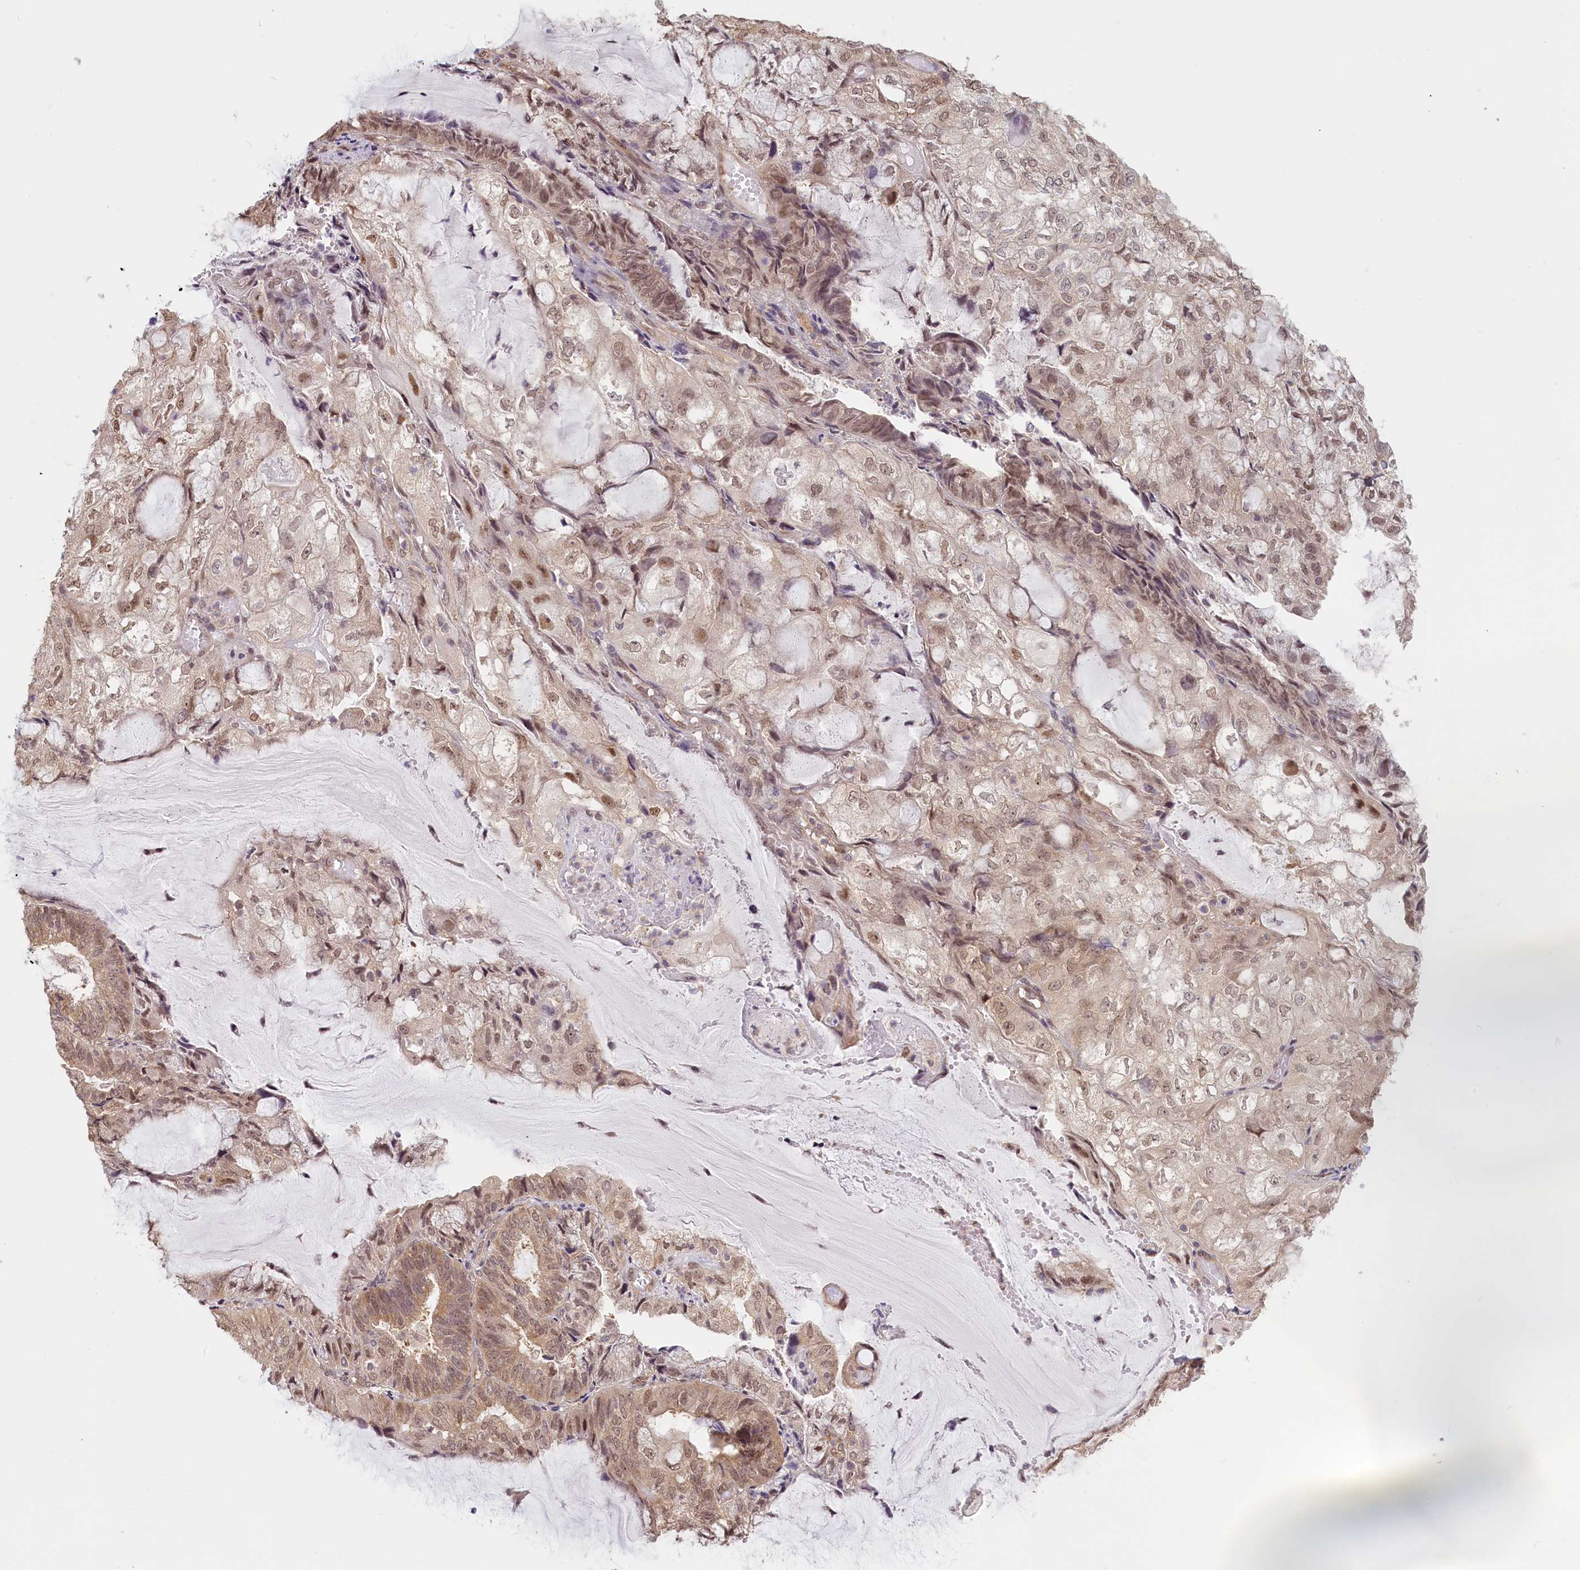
{"staining": {"intensity": "moderate", "quantity": ">75%", "location": "nuclear"}, "tissue": "endometrial cancer", "cell_type": "Tumor cells", "image_type": "cancer", "snomed": [{"axis": "morphology", "description": "Adenocarcinoma, NOS"}, {"axis": "topography", "description": "Endometrium"}], "caption": "Protein staining of endometrial cancer tissue exhibits moderate nuclear expression in approximately >75% of tumor cells. Using DAB (brown) and hematoxylin (blue) stains, captured at high magnification using brightfield microscopy.", "gene": "C19orf44", "patient": {"sex": "female", "age": 81}}